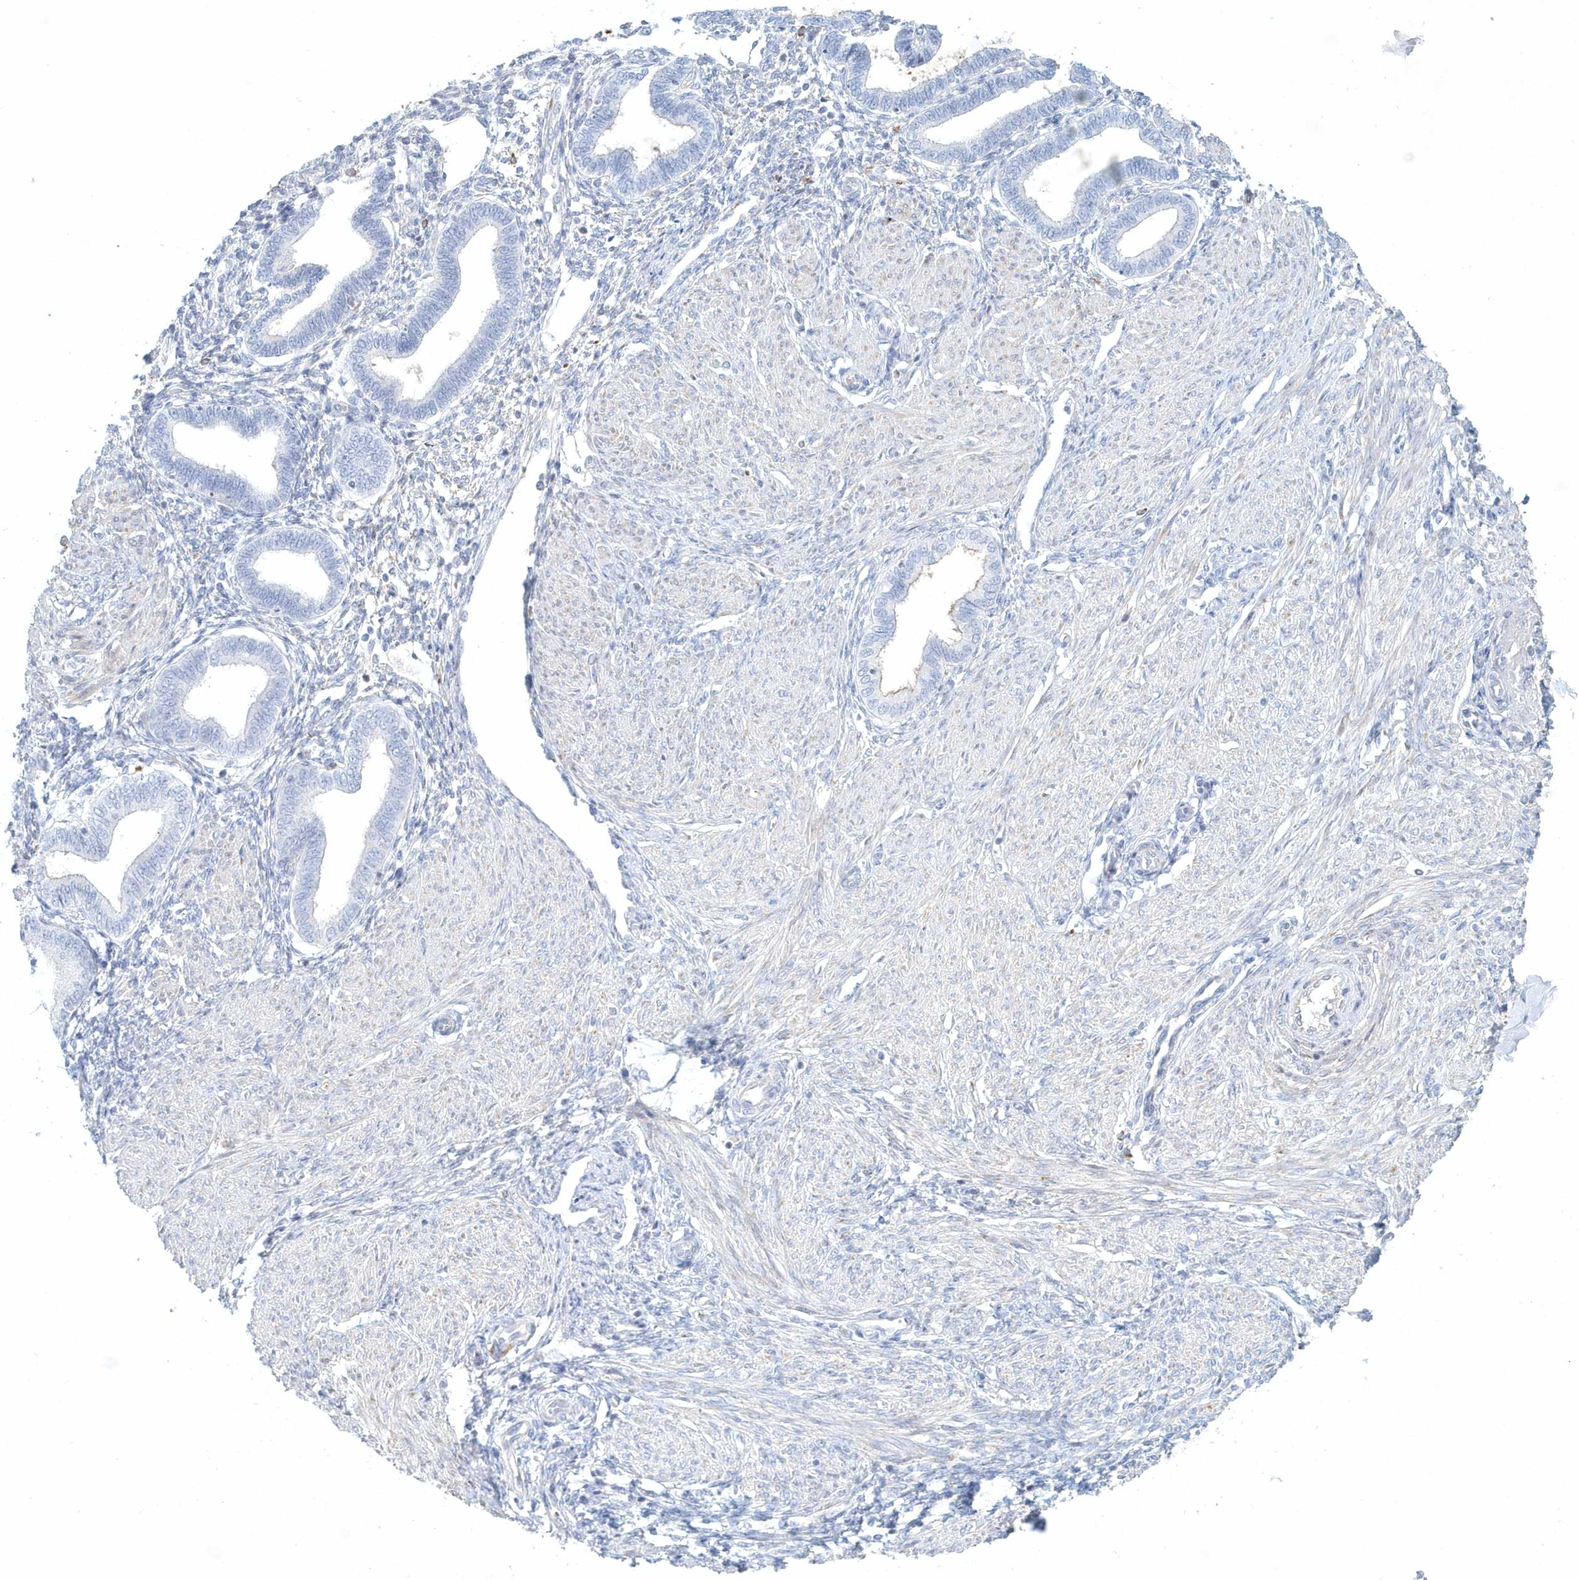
{"staining": {"intensity": "negative", "quantity": "none", "location": "none"}, "tissue": "endometrium", "cell_type": "Cells in endometrial stroma", "image_type": "normal", "snomed": [{"axis": "morphology", "description": "Normal tissue, NOS"}, {"axis": "topography", "description": "Endometrium"}], "caption": "Immunohistochemistry (IHC) photomicrograph of benign endometrium: human endometrium stained with DAB exhibits no significant protein positivity in cells in endometrial stroma. Brightfield microscopy of immunohistochemistry stained with DAB (brown) and hematoxylin (blue), captured at high magnification.", "gene": "DNAH1", "patient": {"sex": "female", "age": 53}}